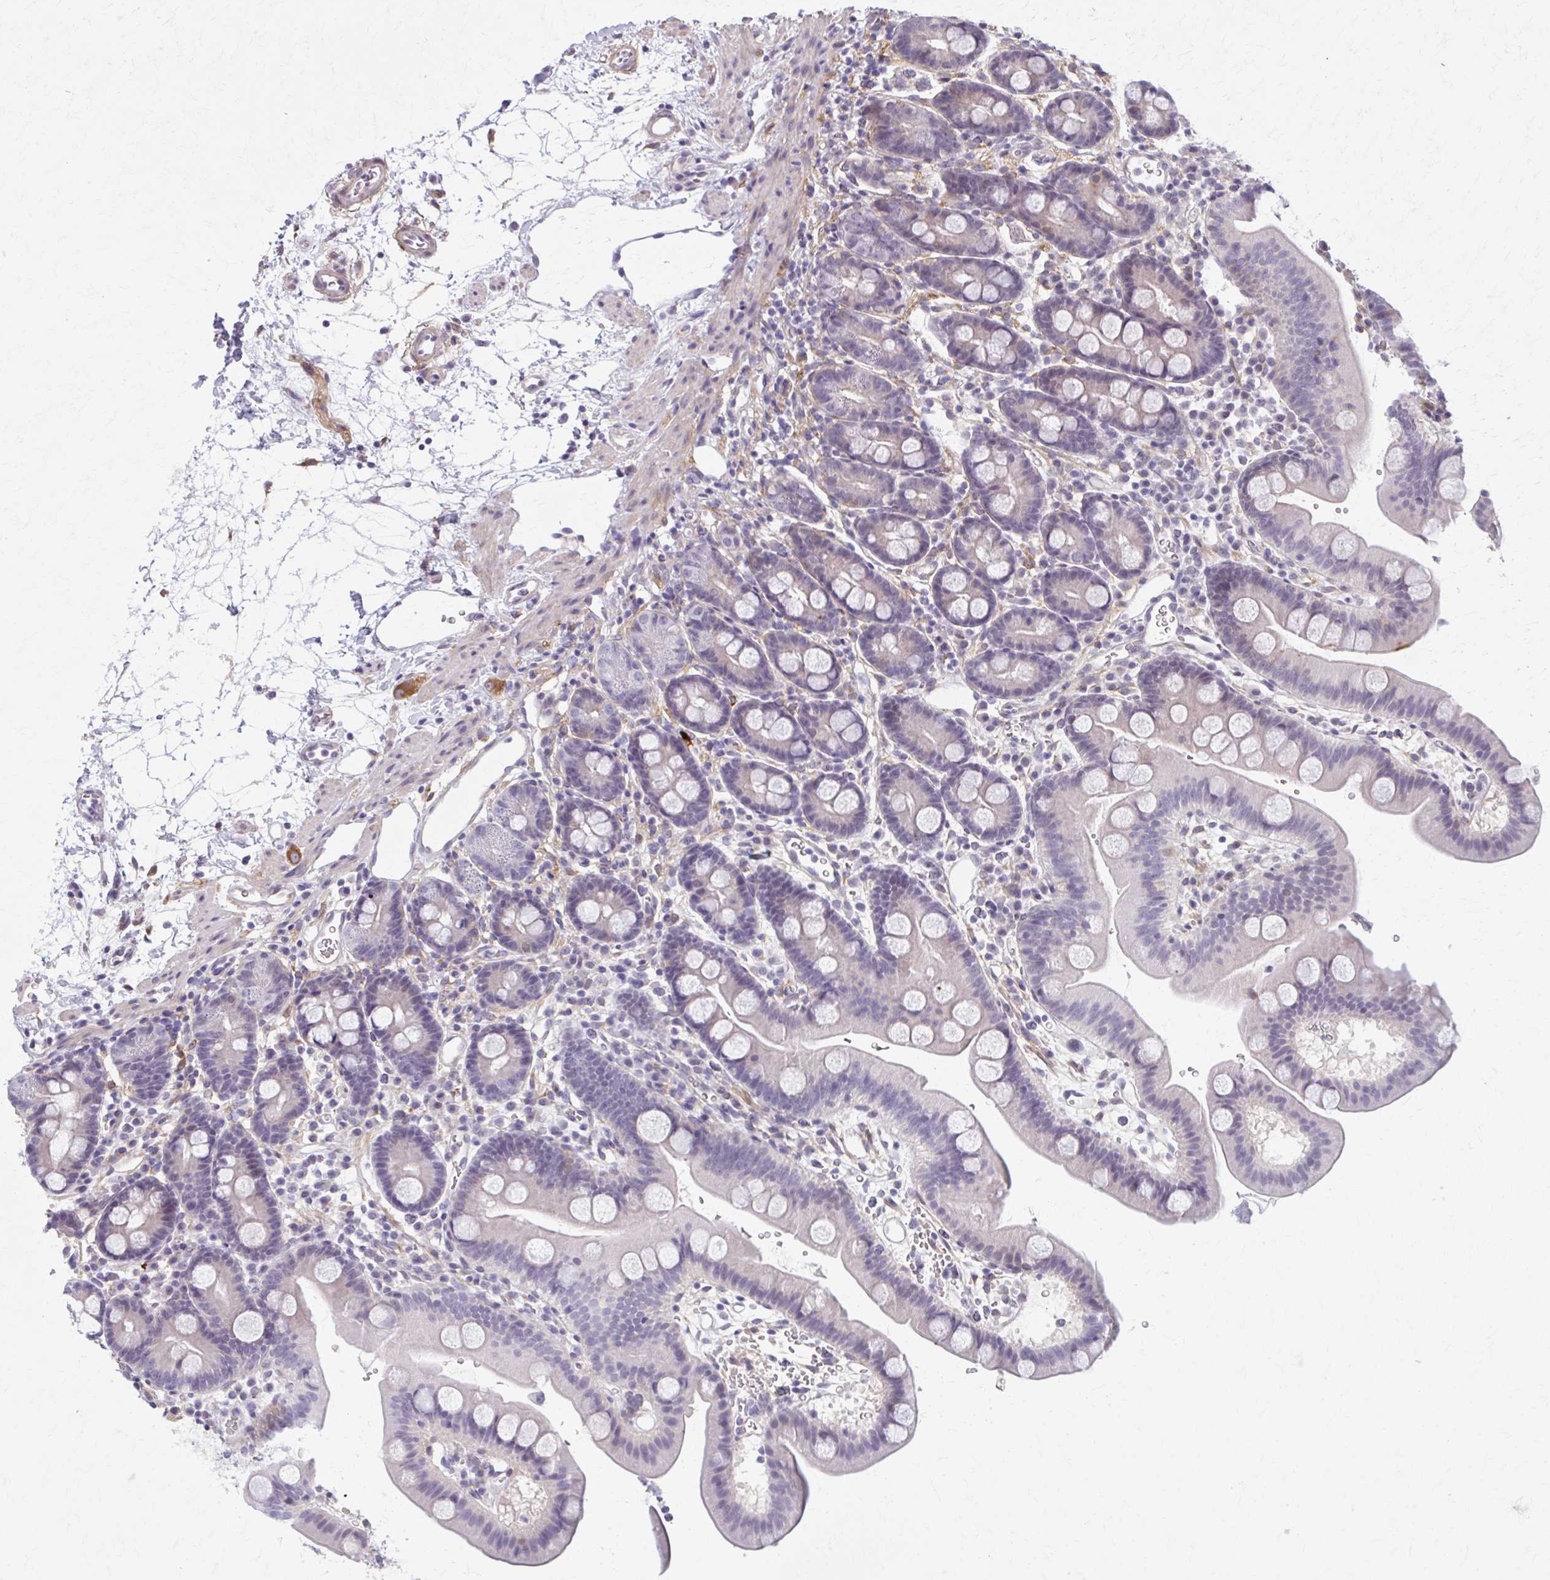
{"staining": {"intensity": "weak", "quantity": "<25%", "location": "cytoplasmic/membranous"}, "tissue": "duodenum", "cell_type": "Glandular cells", "image_type": "normal", "snomed": [{"axis": "morphology", "description": "Normal tissue, NOS"}, {"axis": "topography", "description": "Duodenum"}], "caption": "High power microscopy histopathology image of an IHC photomicrograph of normal duodenum, revealing no significant expression in glandular cells. Brightfield microscopy of immunohistochemistry (IHC) stained with DAB (brown) and hematoxylin (blue), captured at high magnification.", "gene": "NUMBL", "patient": {"sex": "male", "age": 59}}